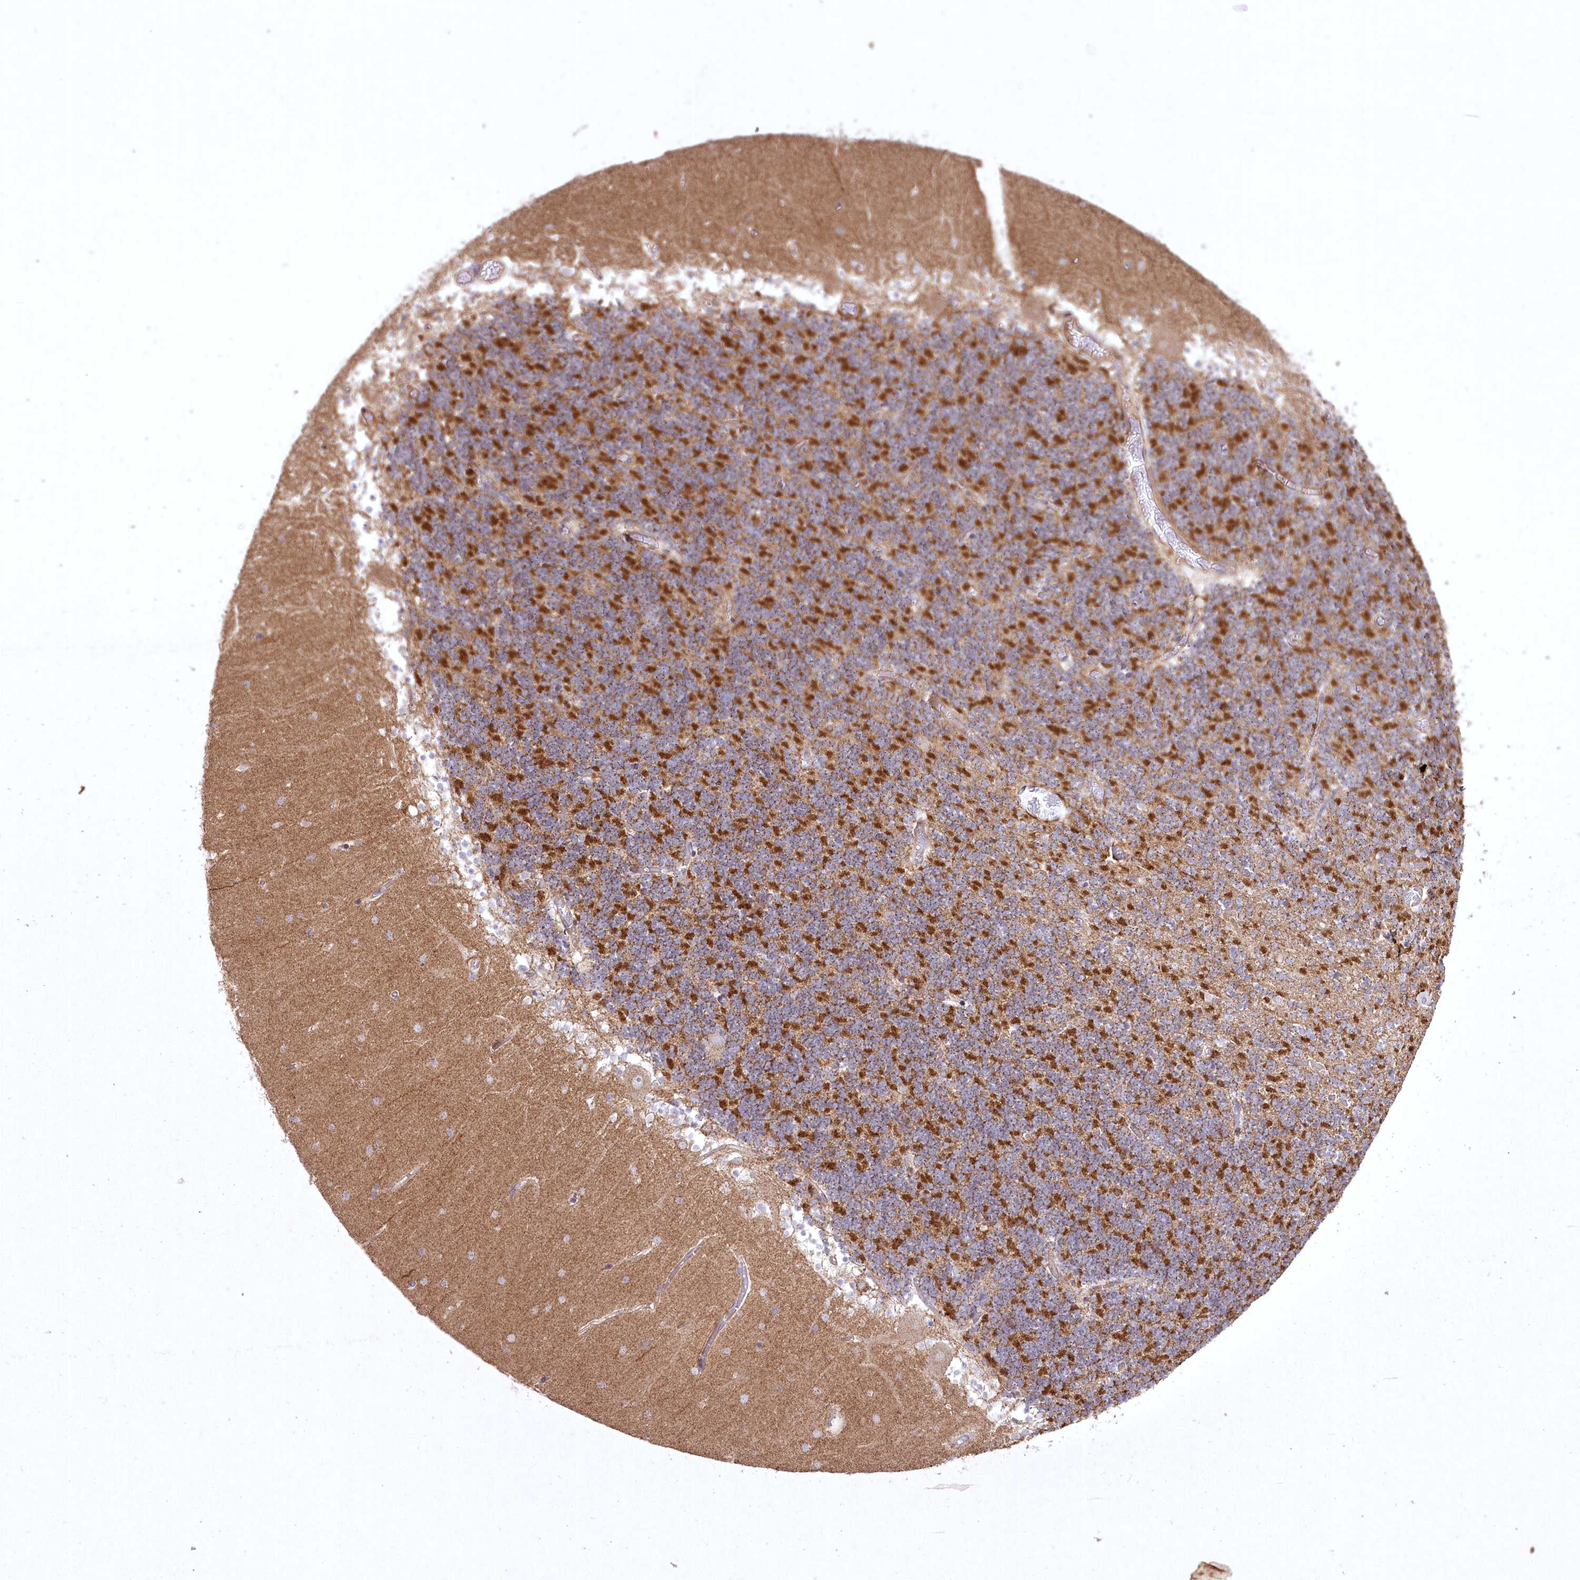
{"staining": {"intensity": "strong", "quantity": "25%-75%", "location": "cytoplasmic/membranous"}, "tissue": "cerebellum", "cell_type": "Cells in granular layer", "image_type": "normal", "snomed": [{"axis": "morphology", "description": "Normal tissue, NOS"}, {"axis": "topography", "description": "Cerebellum"}], "caption": "This is a photomicrograph of immunohistochemistry staining of benign cerebellum, which shows strong positivity in the cytoplasmic/membranous of cells in granular layer.", "gene": "SH3TC1", "patient": {"sex": "female", "age": 28}}